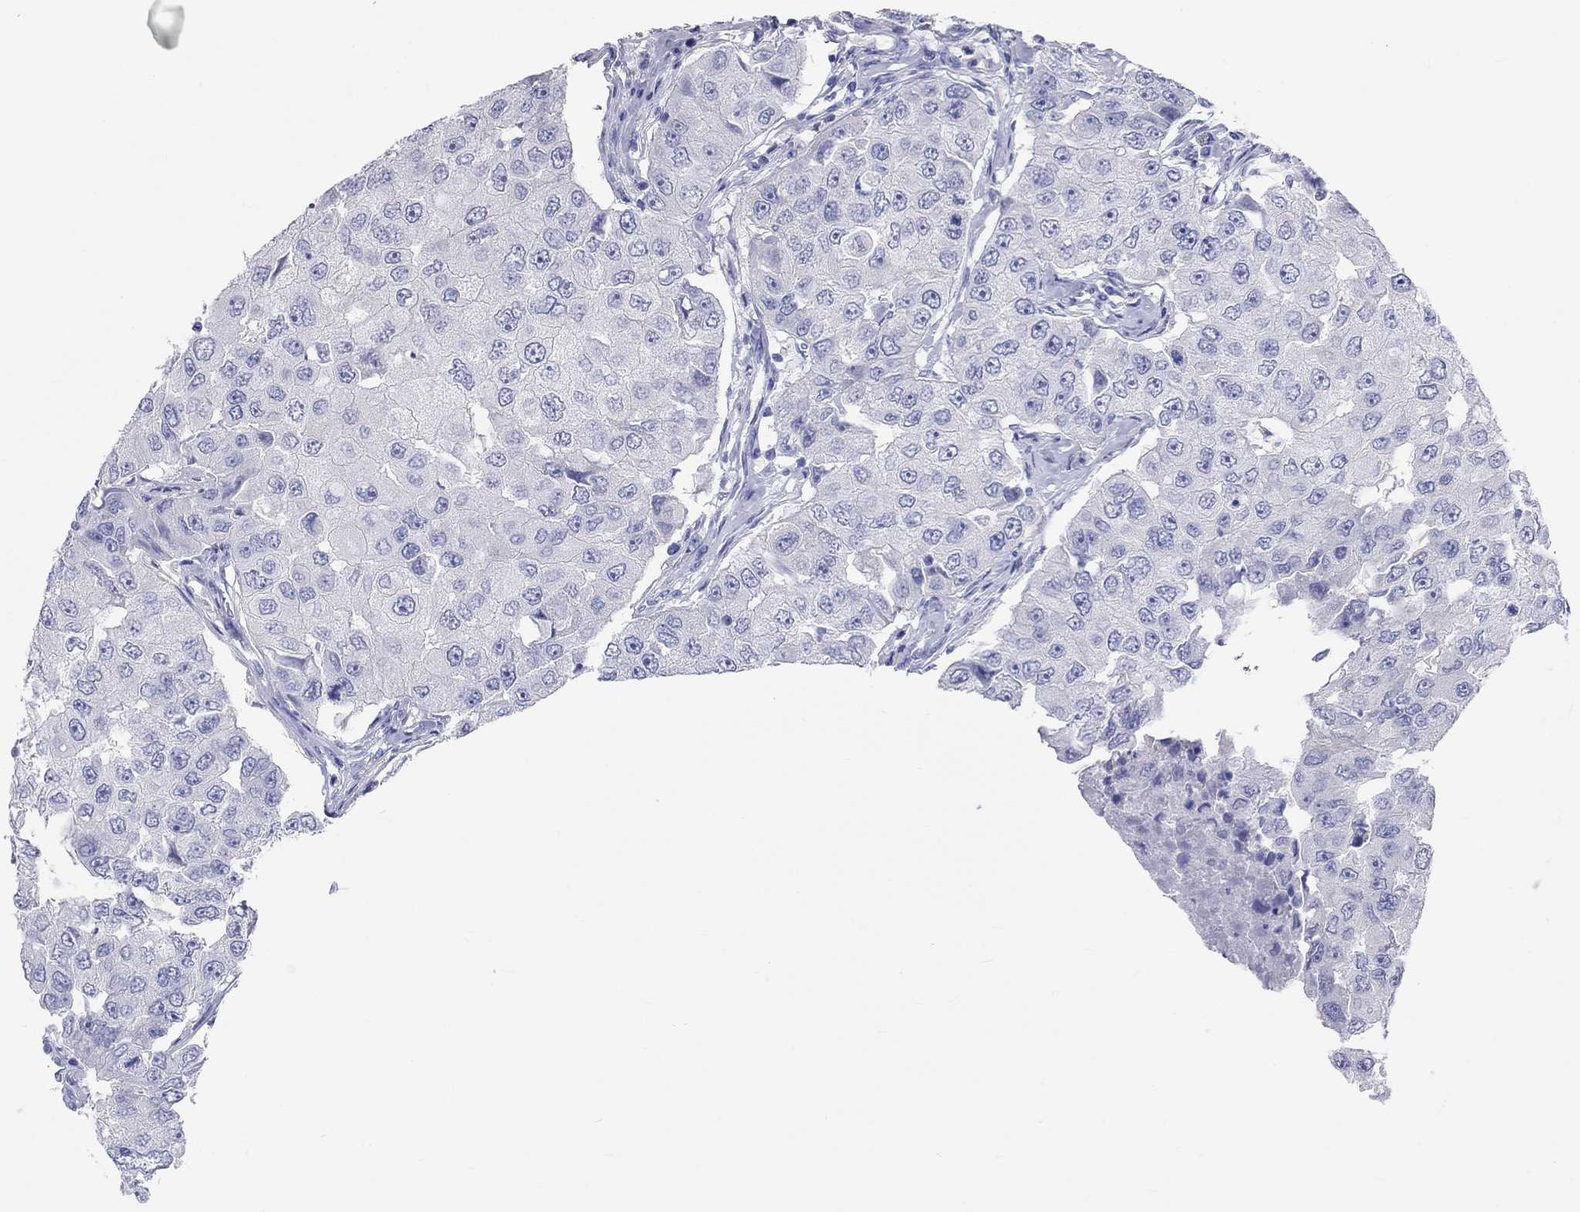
{"staining": {"intensity": "negative", "quantity": "none", "location": "none"}, "tissue": "breast cancer", "cell_type": "Tumor cells", "image_type": "cancer", "snomed": [{"axis": "morphology", "description": "Duct carcinoma"}, {"axis": "topography", "description": "Breast"}], "caption": "Breast invasive ductal carcinoma was stained to show a protein in brown. There is no significant expression in tumor cells. (DAB immunohistochemistry with hematoxylin counter stain).", "gene": "SPATA9", "patient": {"sex": "female", "age": 27}}